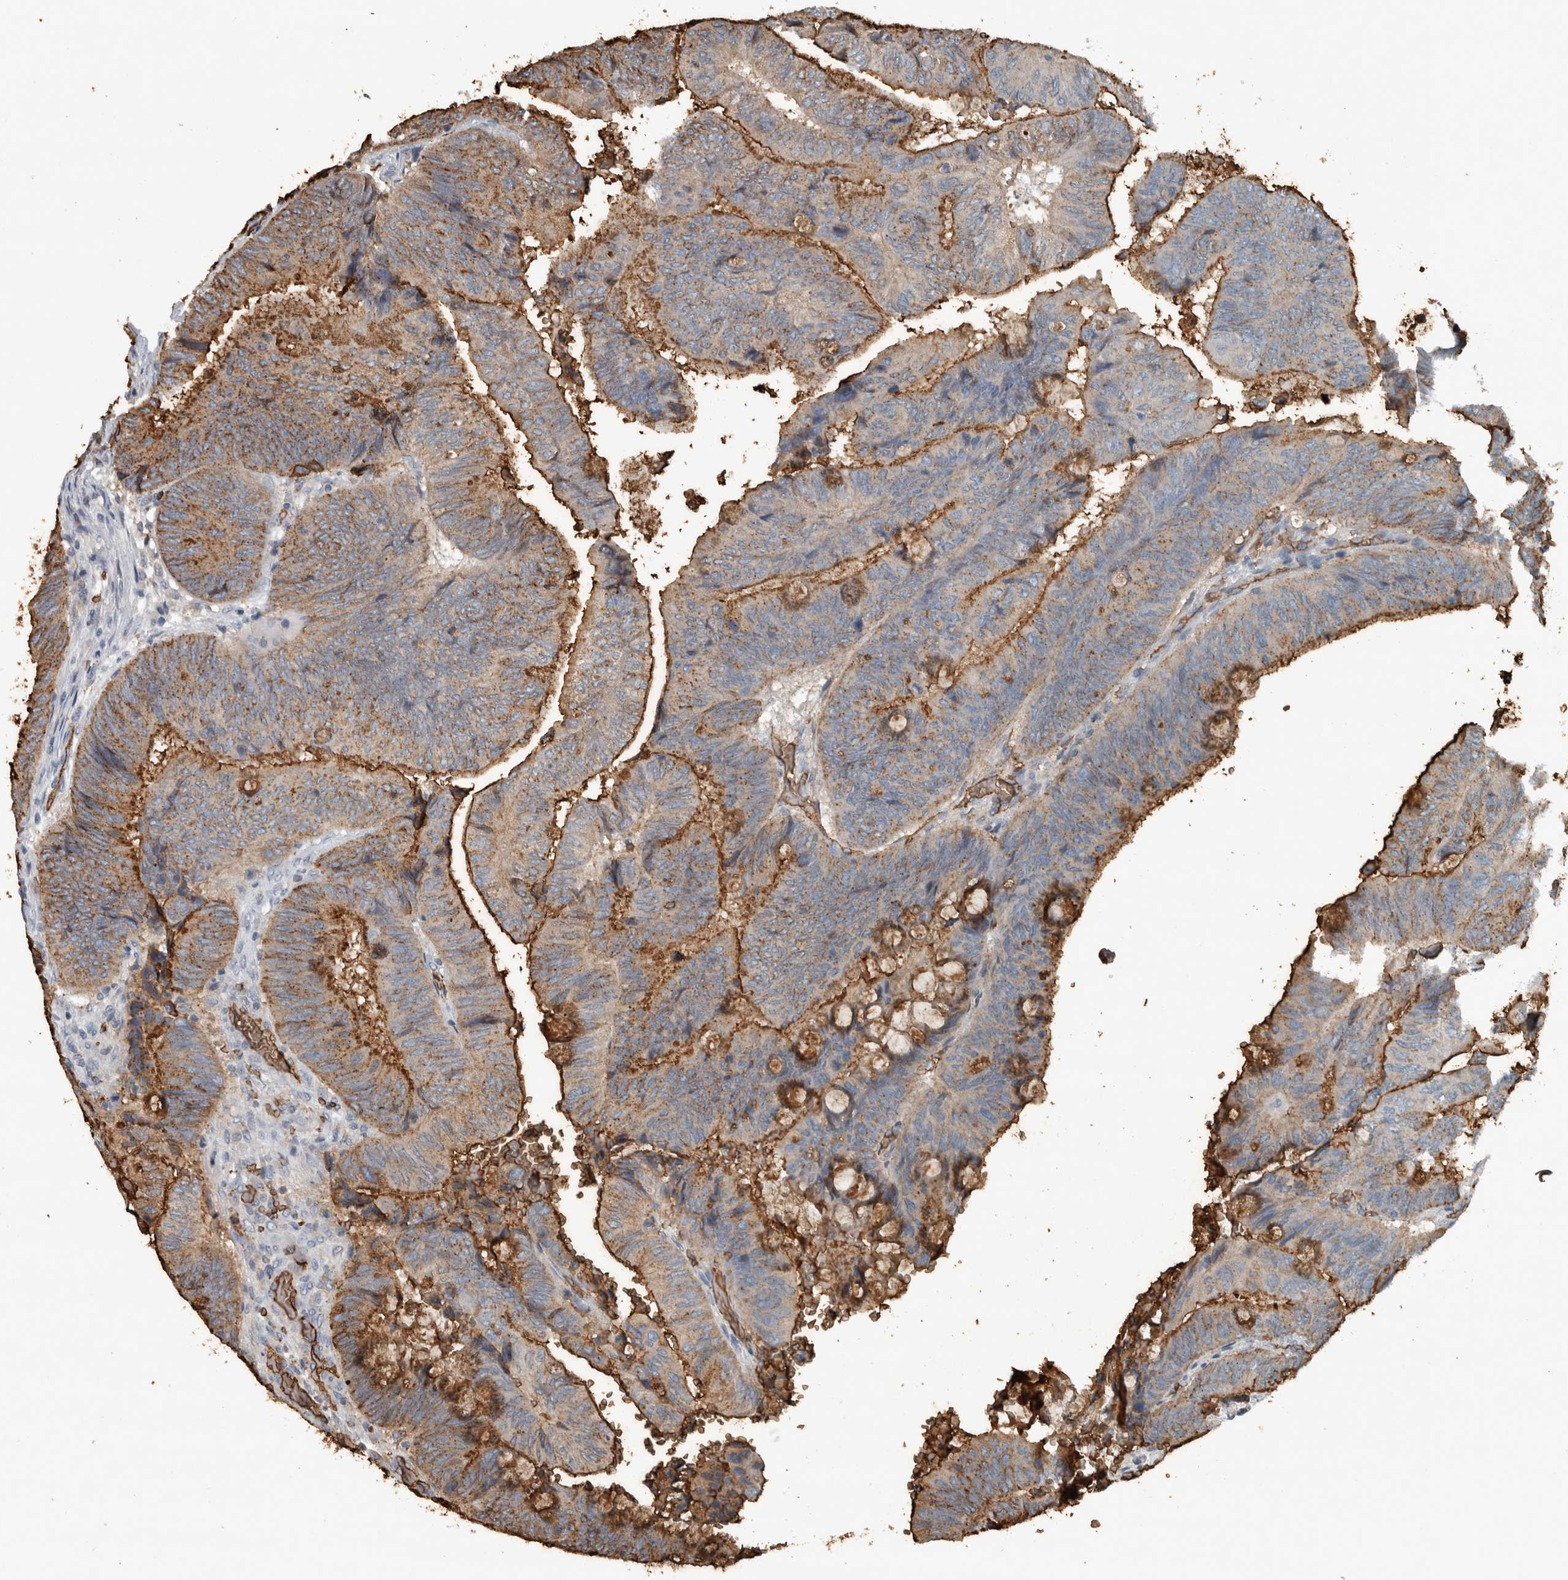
{"staining": {"intensity": "moderate", "quantity": ">75%", "location": "cytoplasmic/membranous"}, "tissue": "colorectal cancer", "cell_type": "Tumor cells", "image_type": "cancer", "snomed": [{"axis": "morphology", "description": "Normal tissue, NOS"}, {"axis": "morphology", "description": "Adenocarcinoma, NOS"}, {"axis": "topography", "description": "Rectum"}, {"axis": "topography", "description": "Peripheral nerve tissue"}], "caption": "Protein staining reveals moderate cytoplasmic/membranous positivity in approximately >75% of tumor cells in colorectal adenocarcinoma. (DAB (3,3'-diaminobenzidine) IHC with brightfield microscopy, high magnification).", "gene": "LBP", "patient": {"sex": "male", "age": 92}}